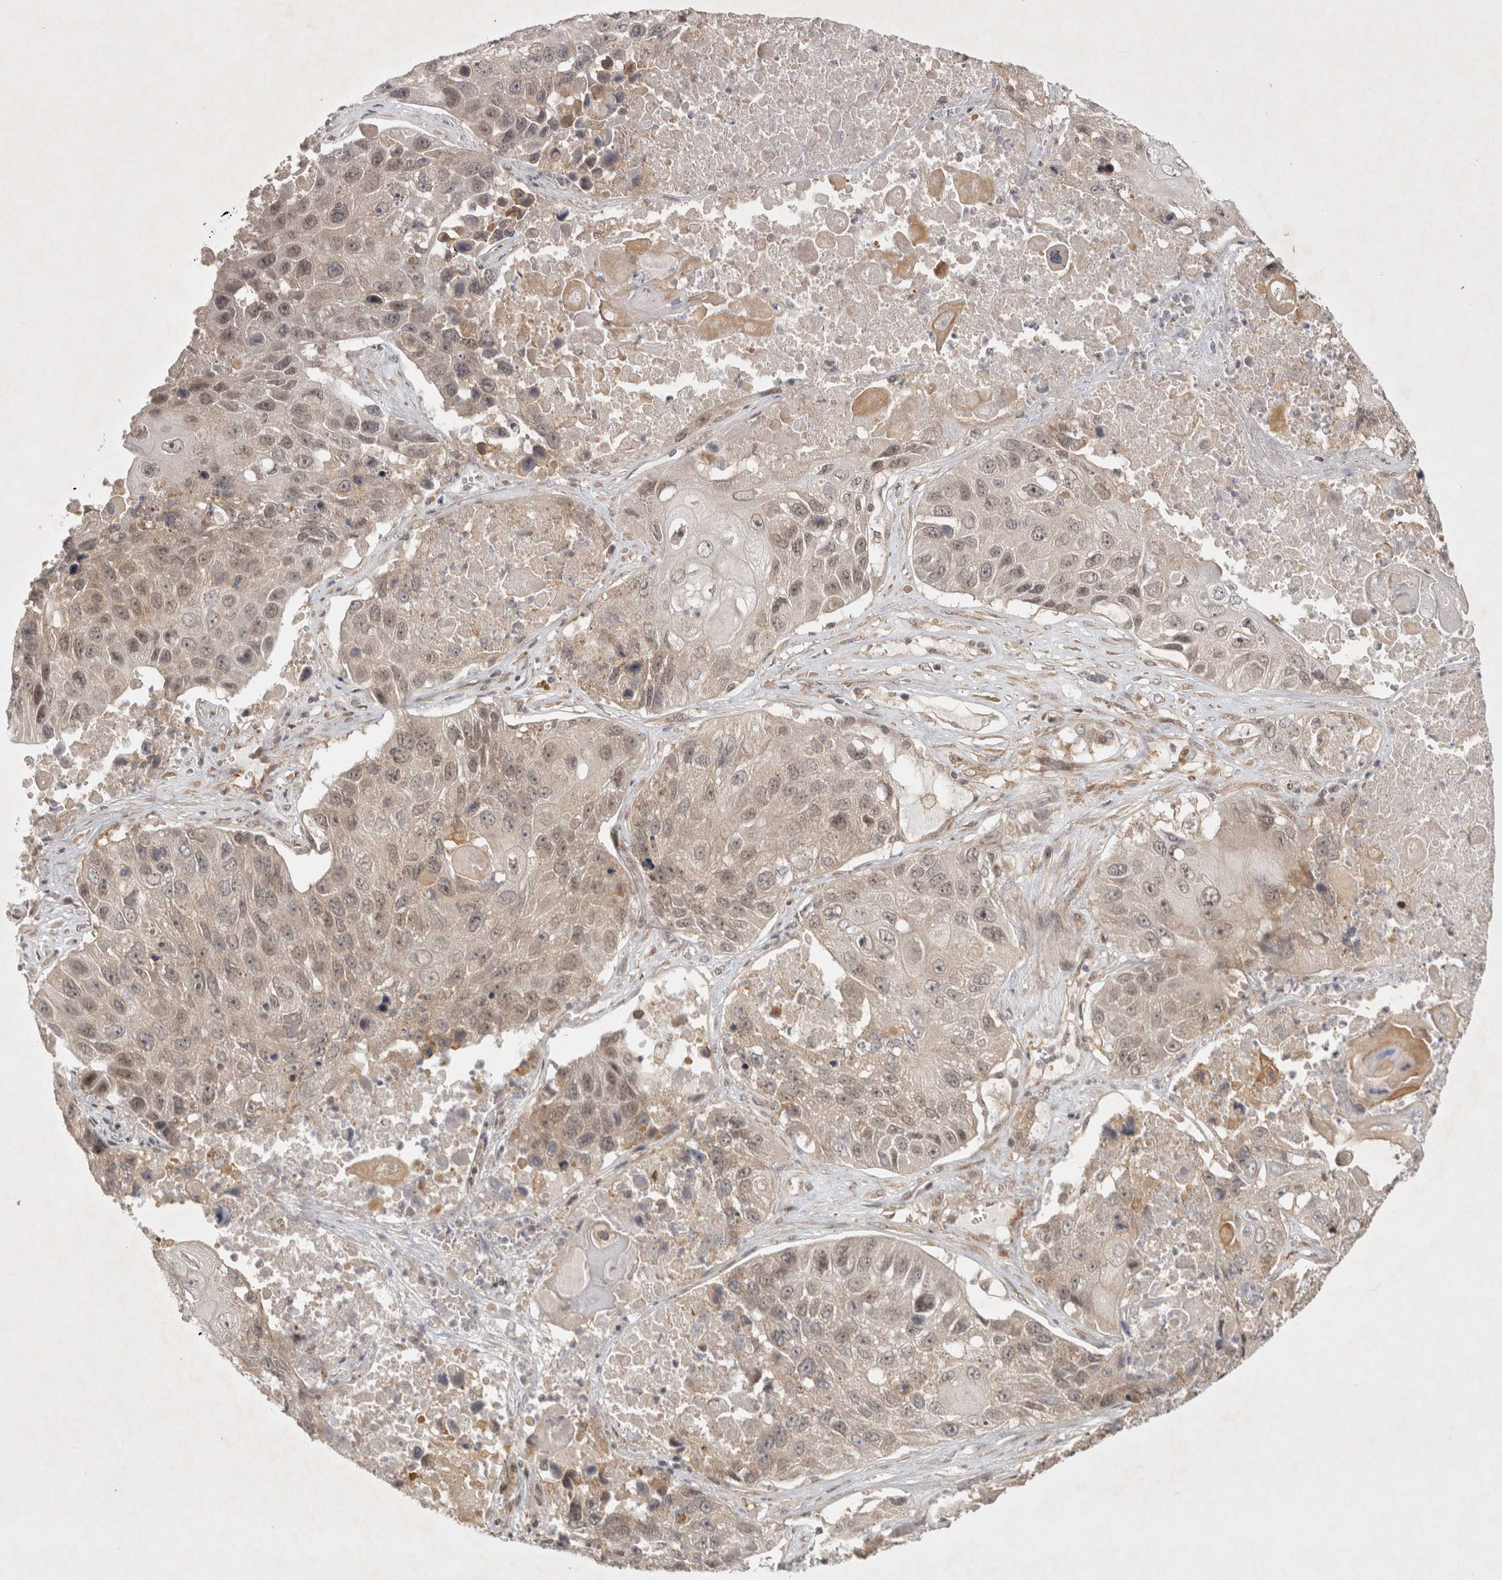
{"staining": {"intensity": "weak", "quantity": "25%-75%", "location": "nuclear"}, "tissue": "lung cancer", "cell_type": "Tumor cells", "image_type": "cancer", "snomed": [{"axis": "morphology", "description": "Squamous cell carcinoma, NOS"}, {"axis": "topography", "description": "Lung"}], "caption": "IHC photomicrograph of squamous cell carcinoma (lung) stained for a protein (brown), which demonstrates low levels of weak nuclear staining in approximately 25%-75% of tumor cells.", "gene": "ZNF318", "patient": {"sex": "male", "age": 61}}